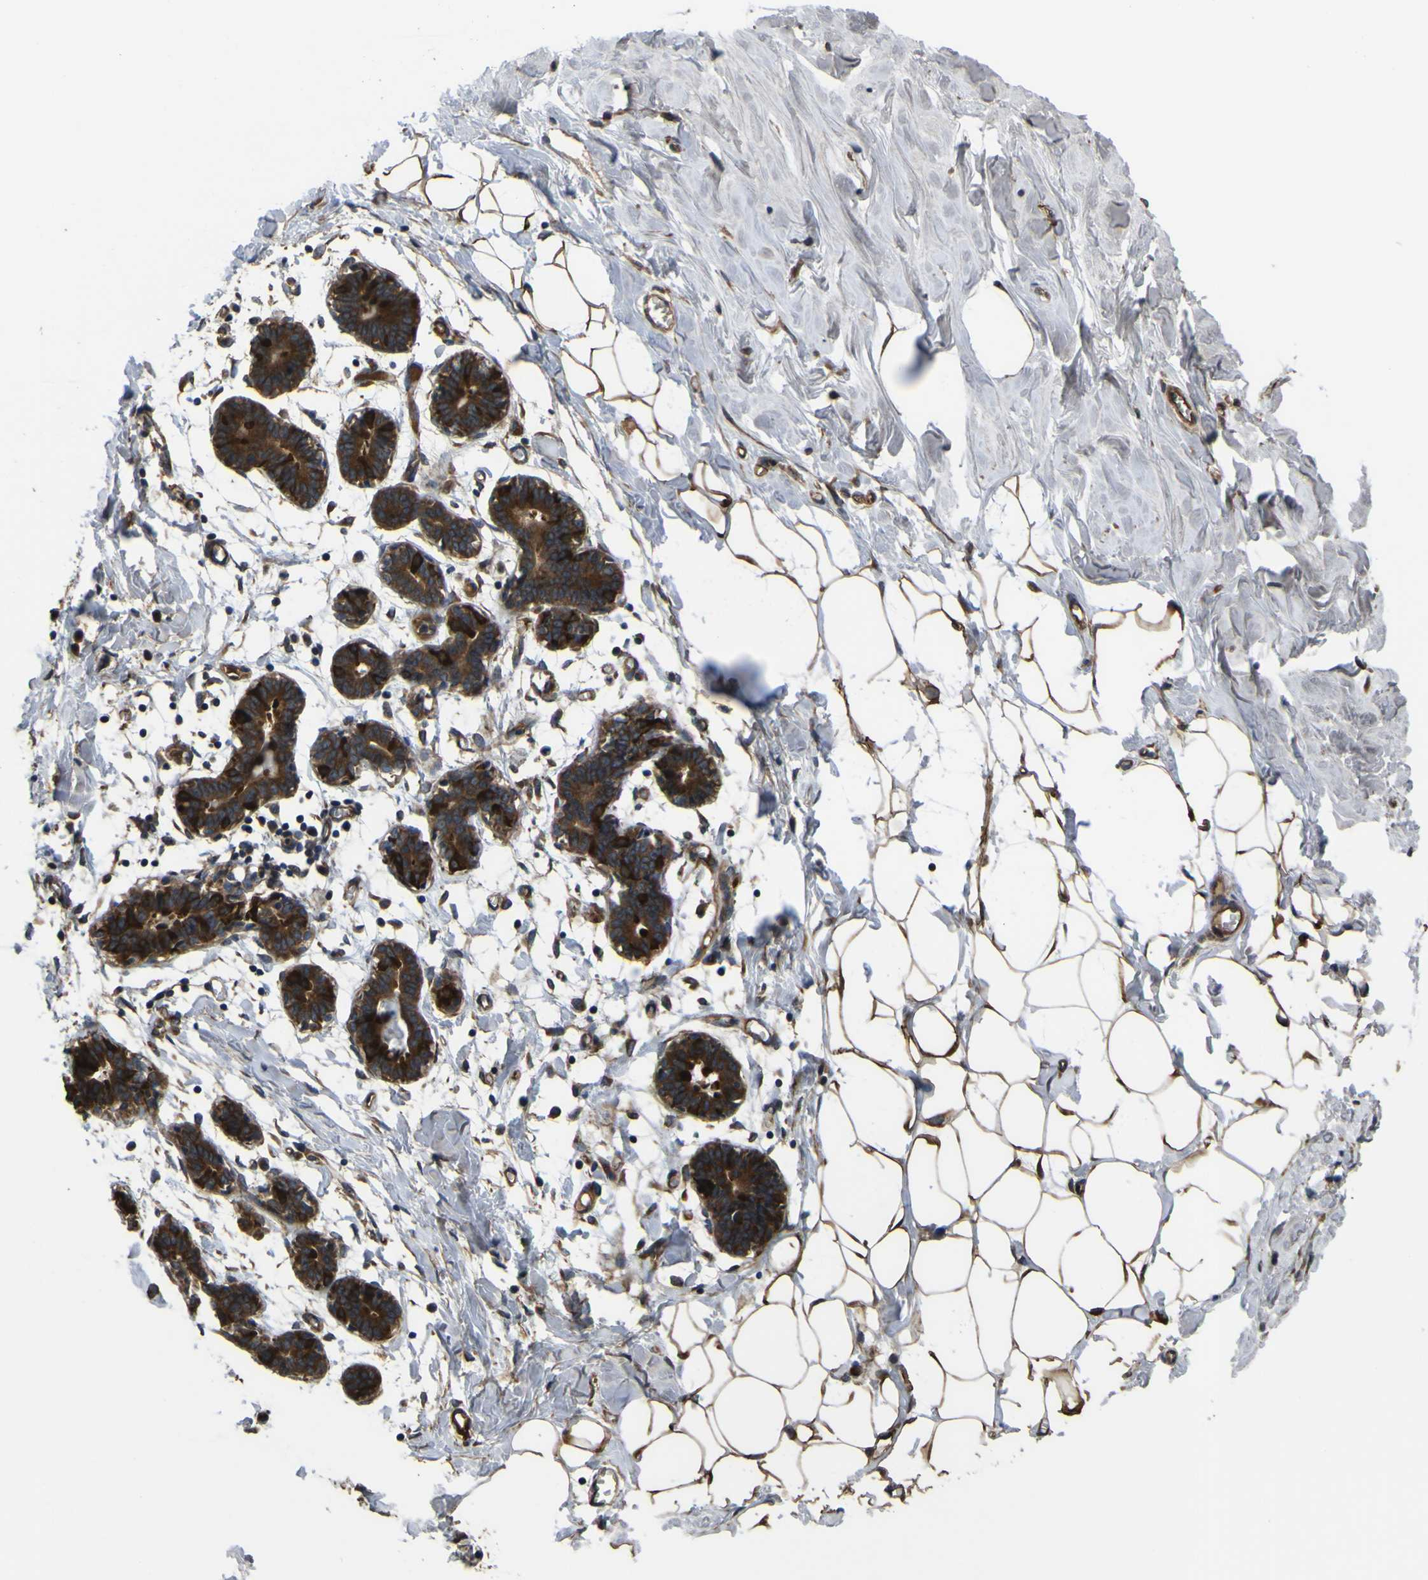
{"staining": {"intensity": "negative", "quantity": "none", "location": "none"}, "tissue": "breast", "cell_type": "Adipocytes", "image_type": "normal", "snomed": [{"axis": "morphology", "description": "Normal tissue, NOS"}, {"axis": "topography", "description": "Breast"}], "caption": "Immunohistochemistry (IHC) of normal breast shows no positivity in adipocytes.", "gene": "FBXO30", "patient": {"sex": "female", "age": 27}}